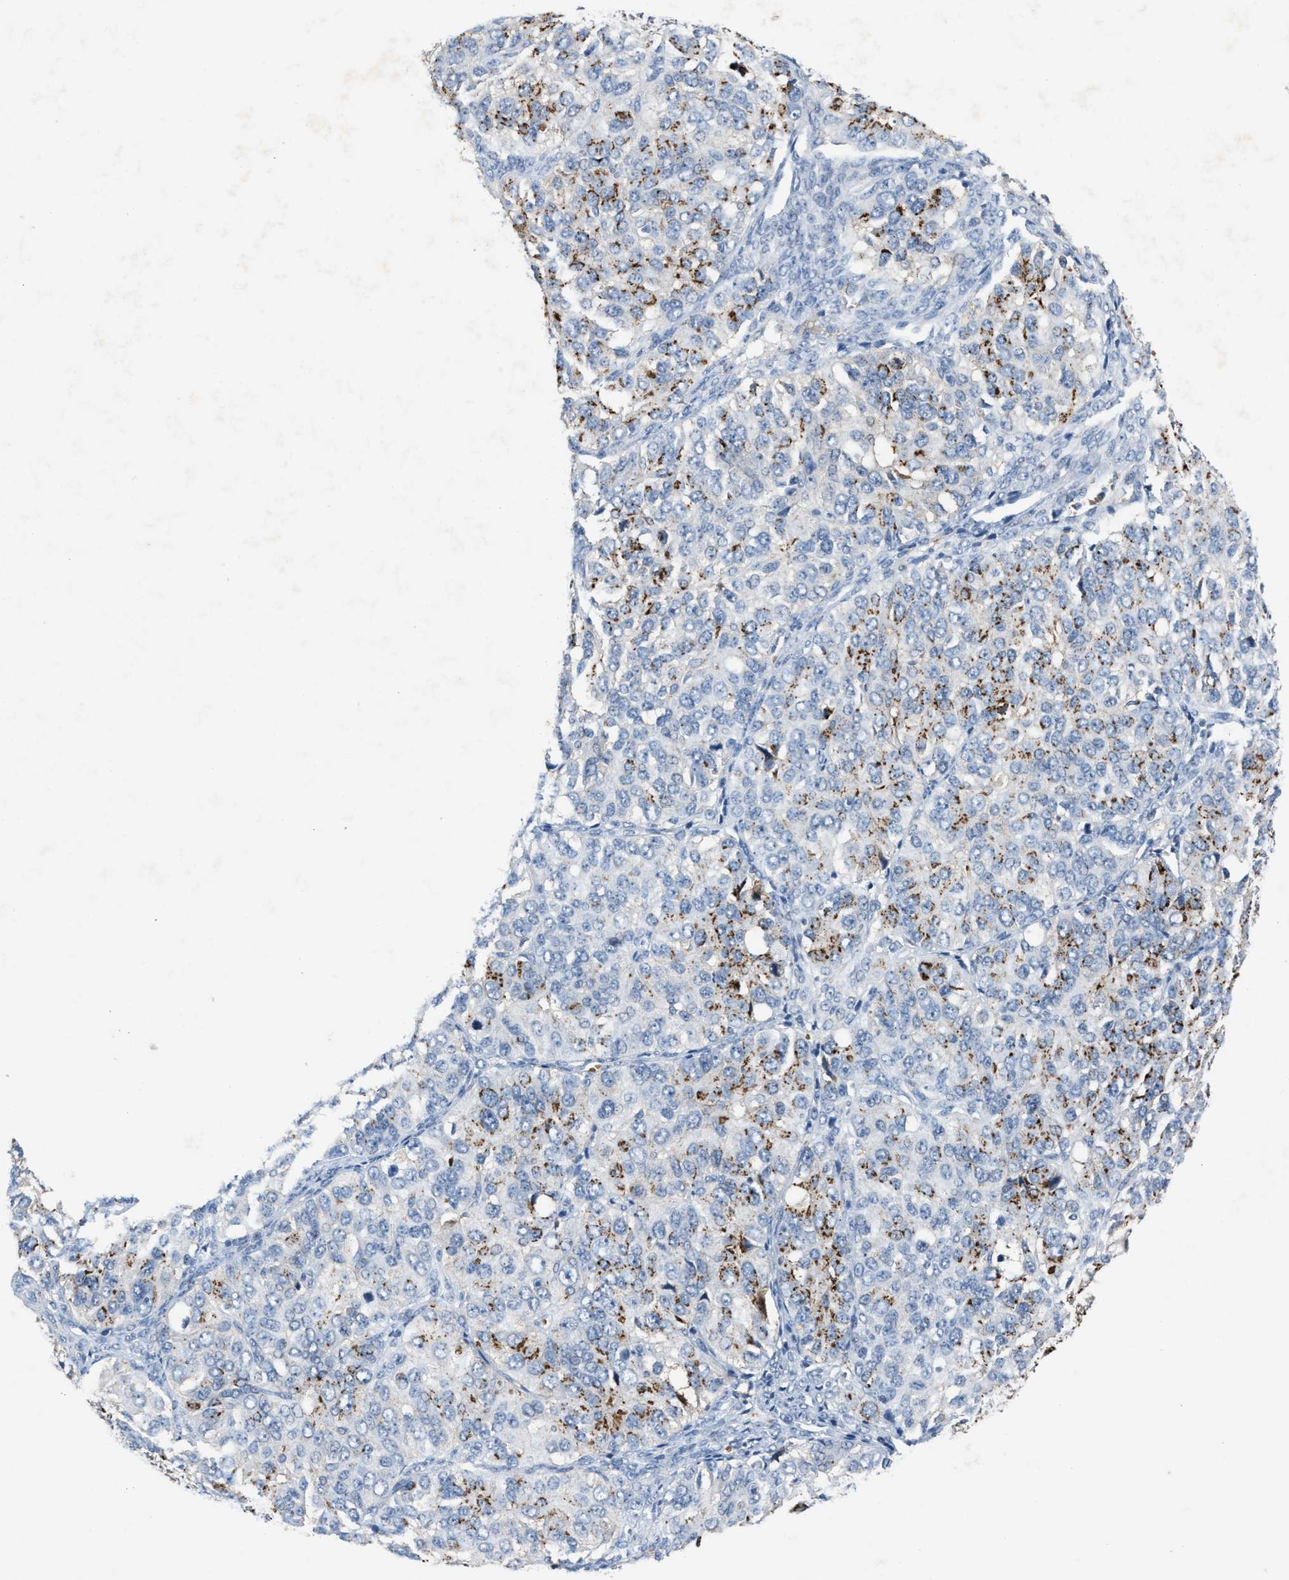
{"staining": {"intensity": "moderate", "quantity": "25%-75%", "location": "cytoplasmic/membranous"}, "tissue": "ovarian cancer", "cell_type": "Tumor cells", "image_type": "cancer", "snomed": [{"axis": "morphology", "description": "Carcinoma, endometroid"}, {"axis": "topography", "description": "Ovary"}], "caption": "Immunohistochemistry (IHC) histopathology image of neoplastic tissue: human endometroid carcinoma (ovarian) stained using IHC reveals medium levels of moderate protein expression localized specifically in the cytoplasmic/membranous of tumor cells, appearing as a cytoplasmic/membranous brown color.", "gene": "SLC5A5", "patient": {"sex": "female", "age": 51}}